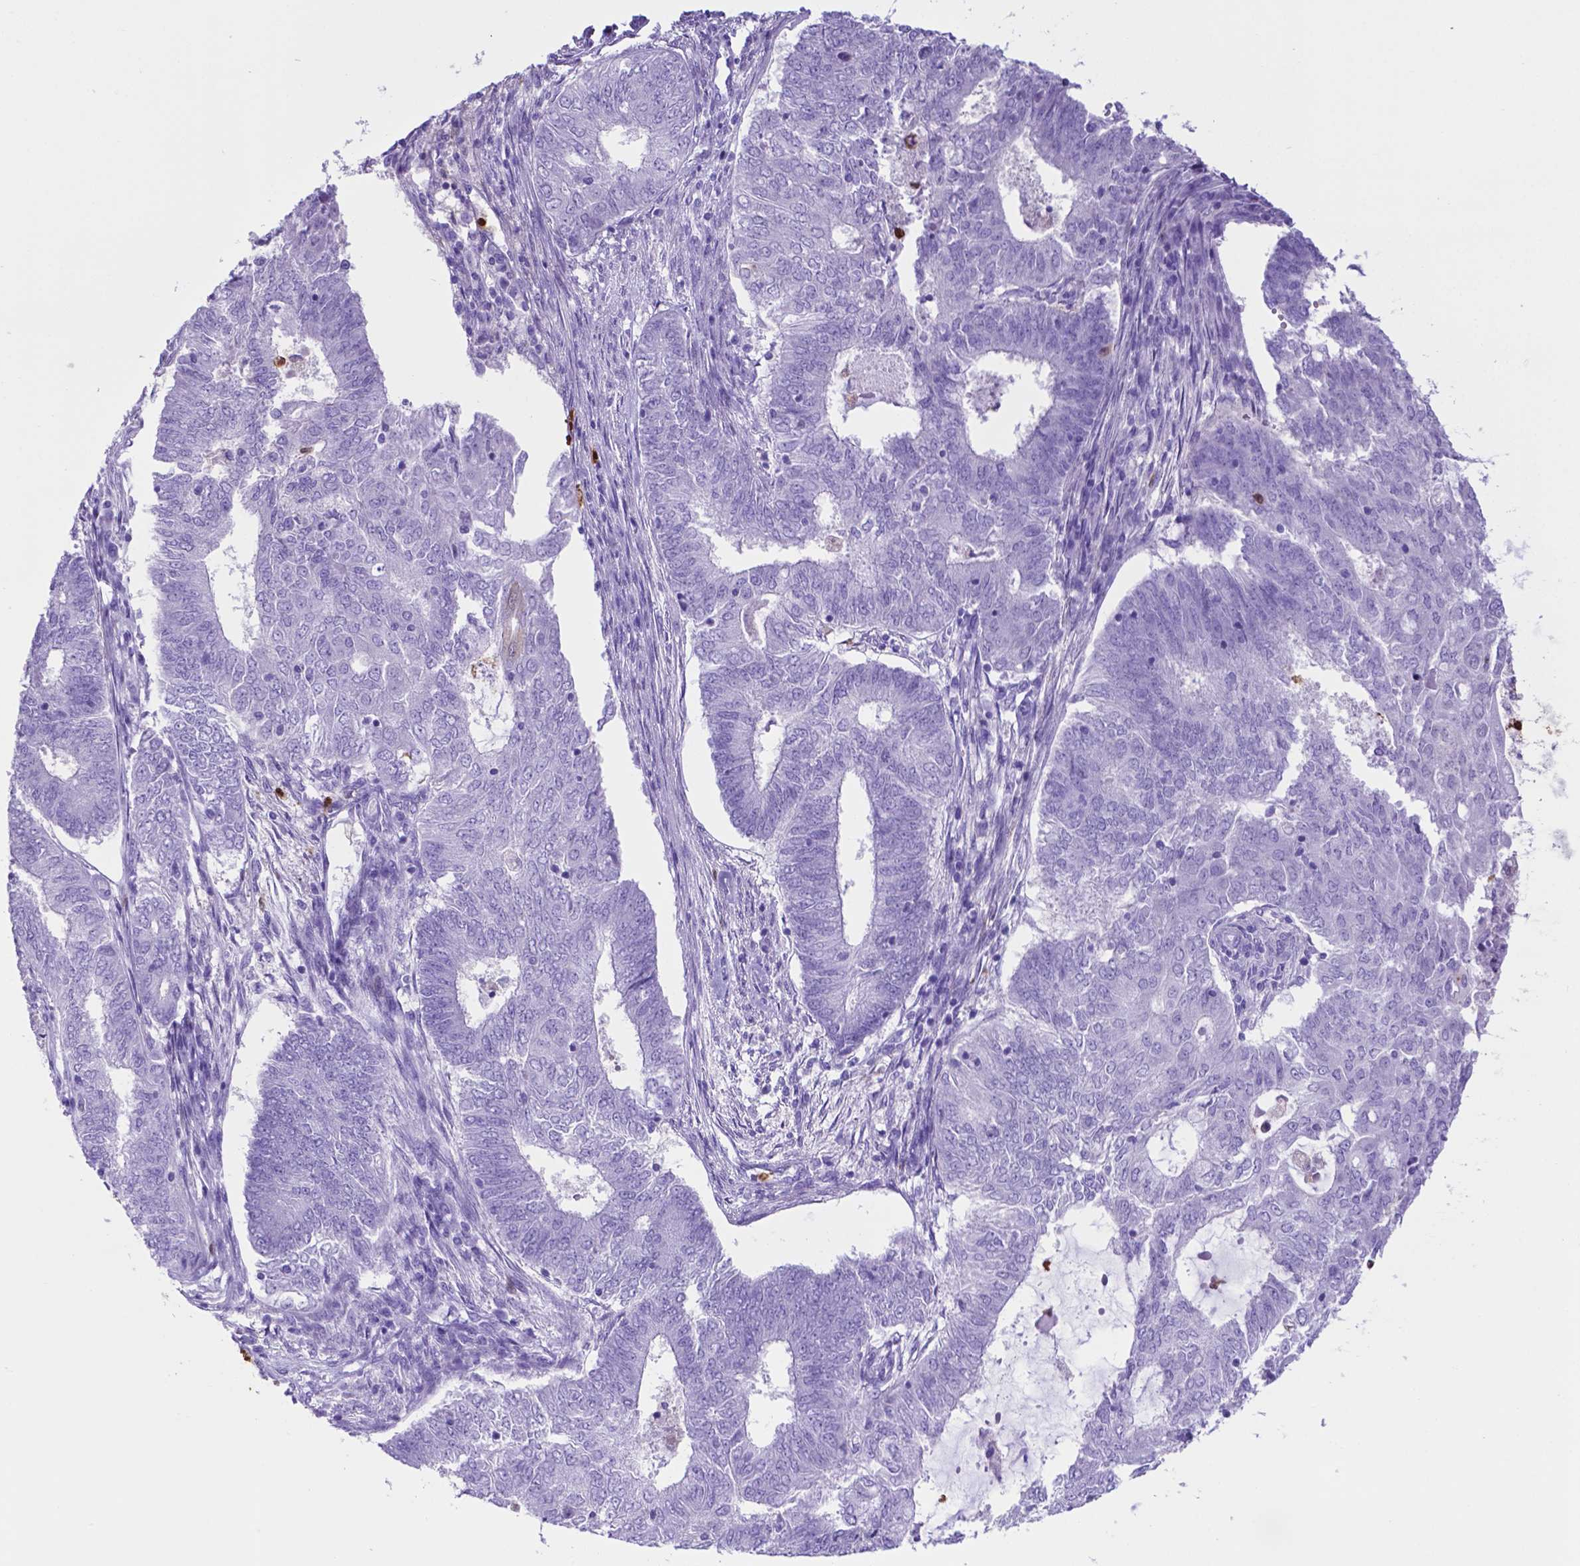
{"staining": {"intensity": "negative", "quantity": "none", "location": "none"}, "tissue": "endometrial cancer", "cell_type": "Tumor cells", "image_type": "cancer", "snomed": [{"axis": "morphology", "description": "Adenocarcinoma, NOS"}, {"axis": "topography", "description": "Endometrium"}], "caption": "An IHC photomicrograph of endometrial cancer (adenocarcinoma) is shown. There is no staining in tumor cells of endometrial cancer (adenocarcinoma). (DAB (3,3'-diaminobenzidine) IHC with hematoxylin counter stain).", "gene": "LZTR1", "patient": {"sex": "female", "age": 62}}